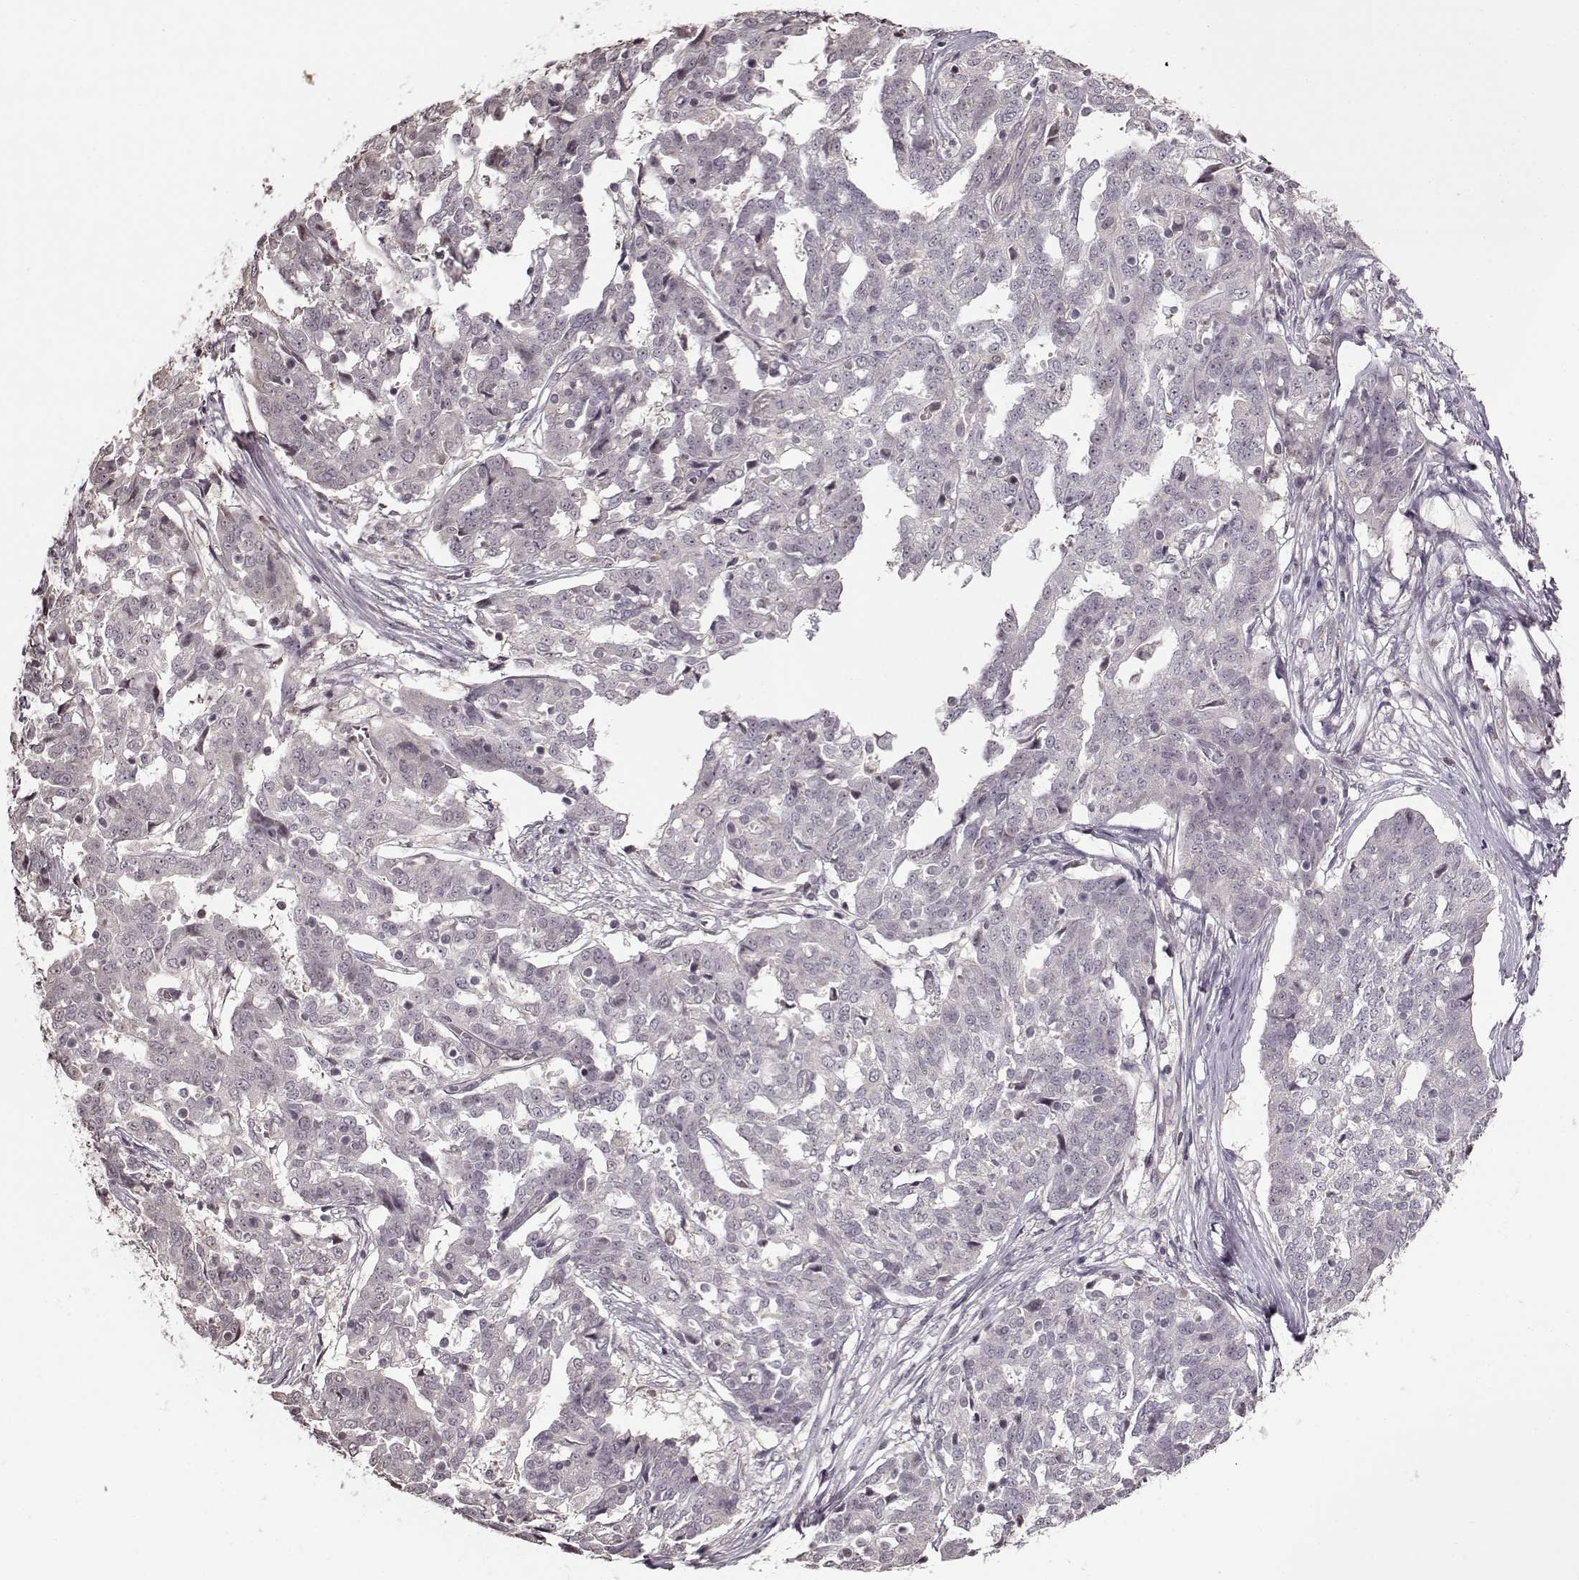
{"staining": {"intensity": "negative", "quantity": "none", "location": "none"}, "tissue": "ovarian cancer", "cell_type": "Tumor cells", "image_type": "cancer", "snomed": [{"axis": "morphology", "description": "Cystadenocarcinoma, serous, NOS"}, {"axis": "topography", "description": "Ovary"}], "caption": "A histopathology image of human ovarian serous cystadenocarcinoma is negative for staining in tumor cells.", "gene": "FSHB", "patient": {"sex": "female", "age": 67}}